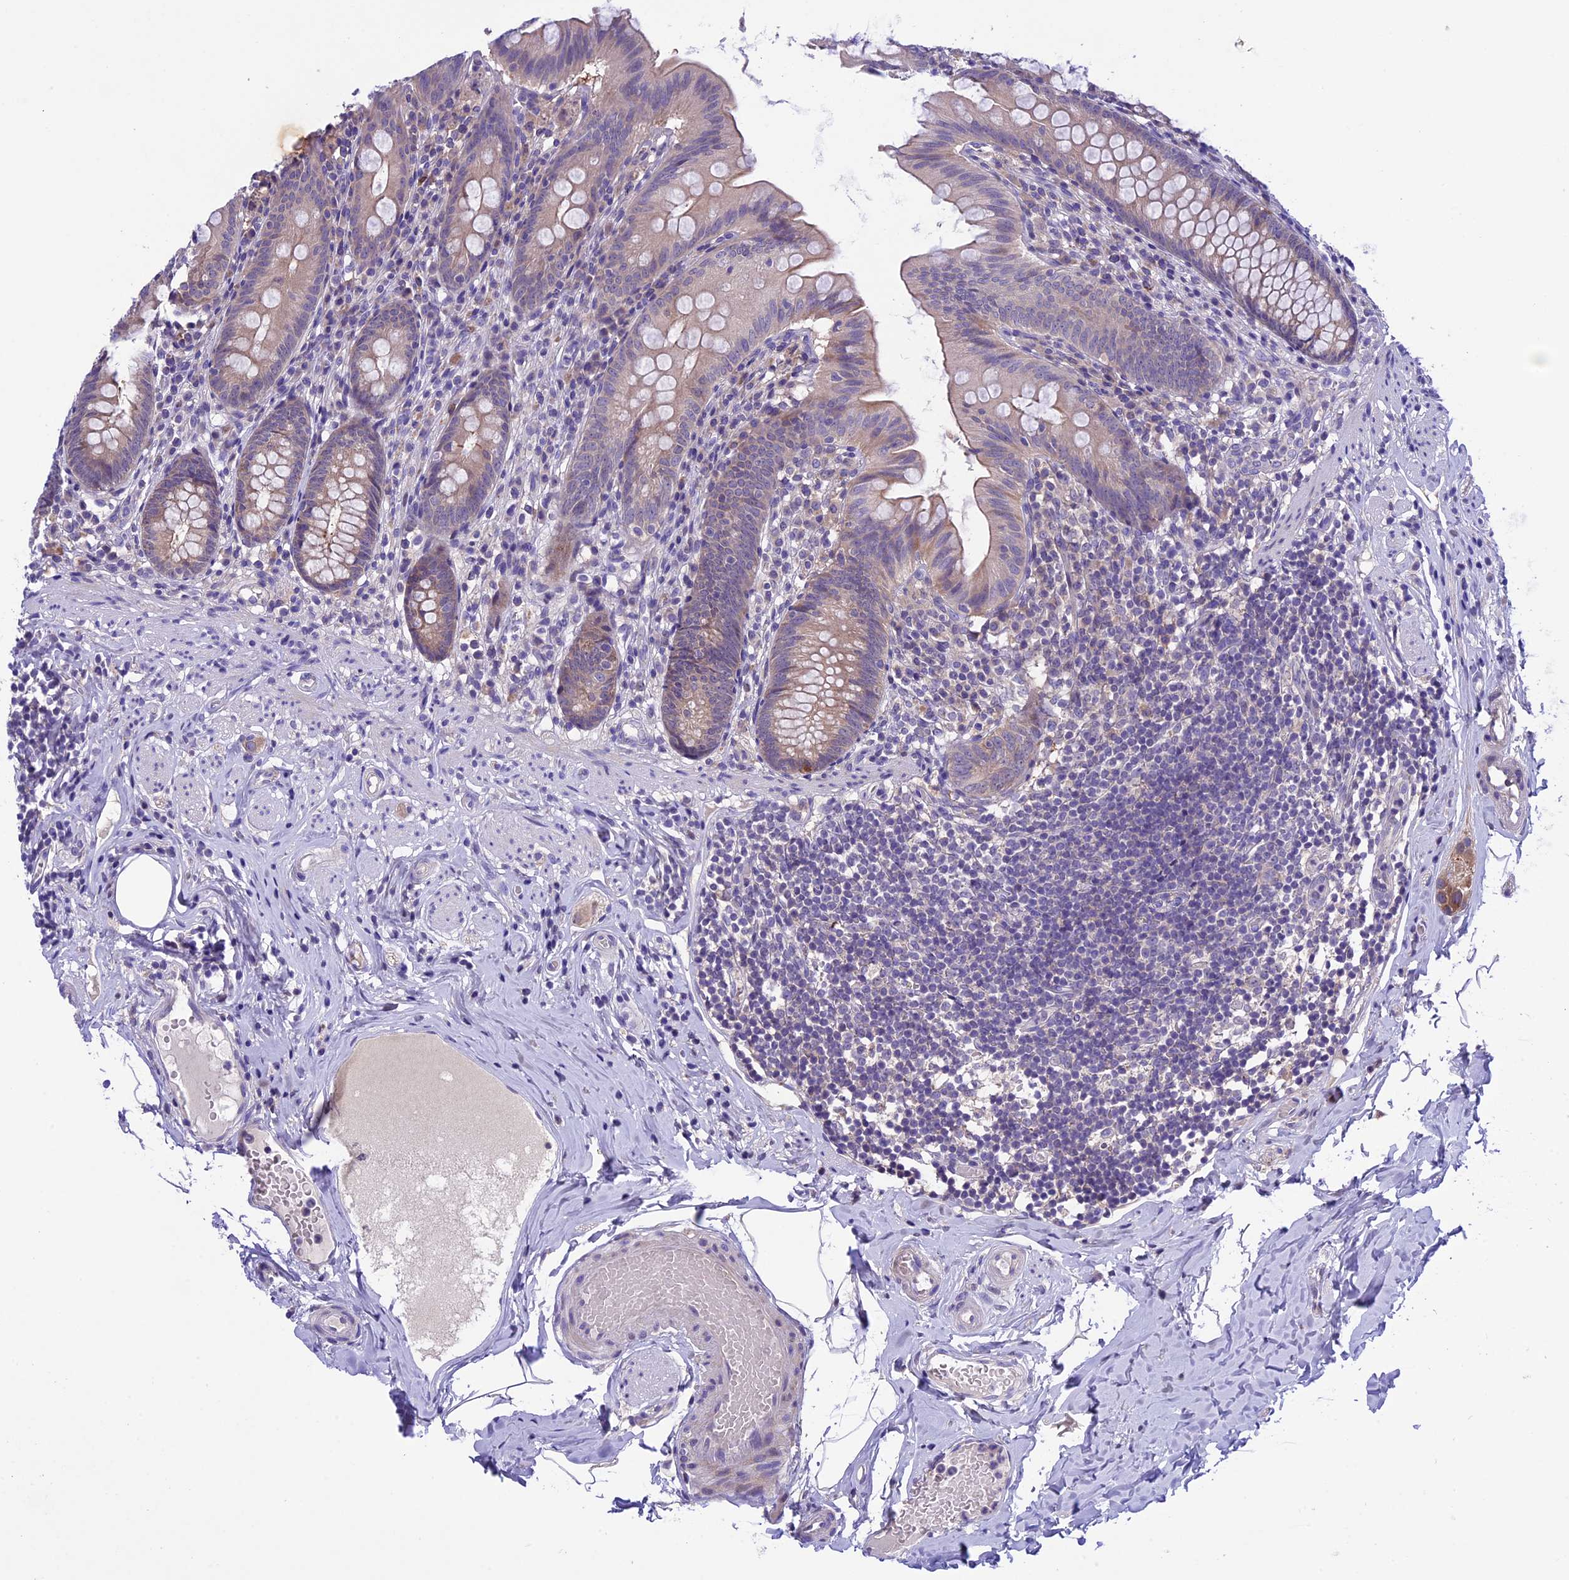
{"staining": {"intensity": "weak", "quantity": "25%-75%", "location": "cytoplasmic/membranous"}, "tissue": "appendix", "cell_type": "Glandular cells", "image_type": "normal", "snomed": [{"axis": "morphology", "description": "Normal tissue, NOS"}, {"axis": "topography", "description": "Appendix"}], "caption": "Immunohistochemical staining of benign human appendix reveals weak cytoplasmic/membranous protein positivity in about 25%-75% of glandular cells. (brown staining indicates protein expression, while blue staining denotes nuclei).", "gene": "XKR7", "patient": {"sex": "male", "age": 55}}